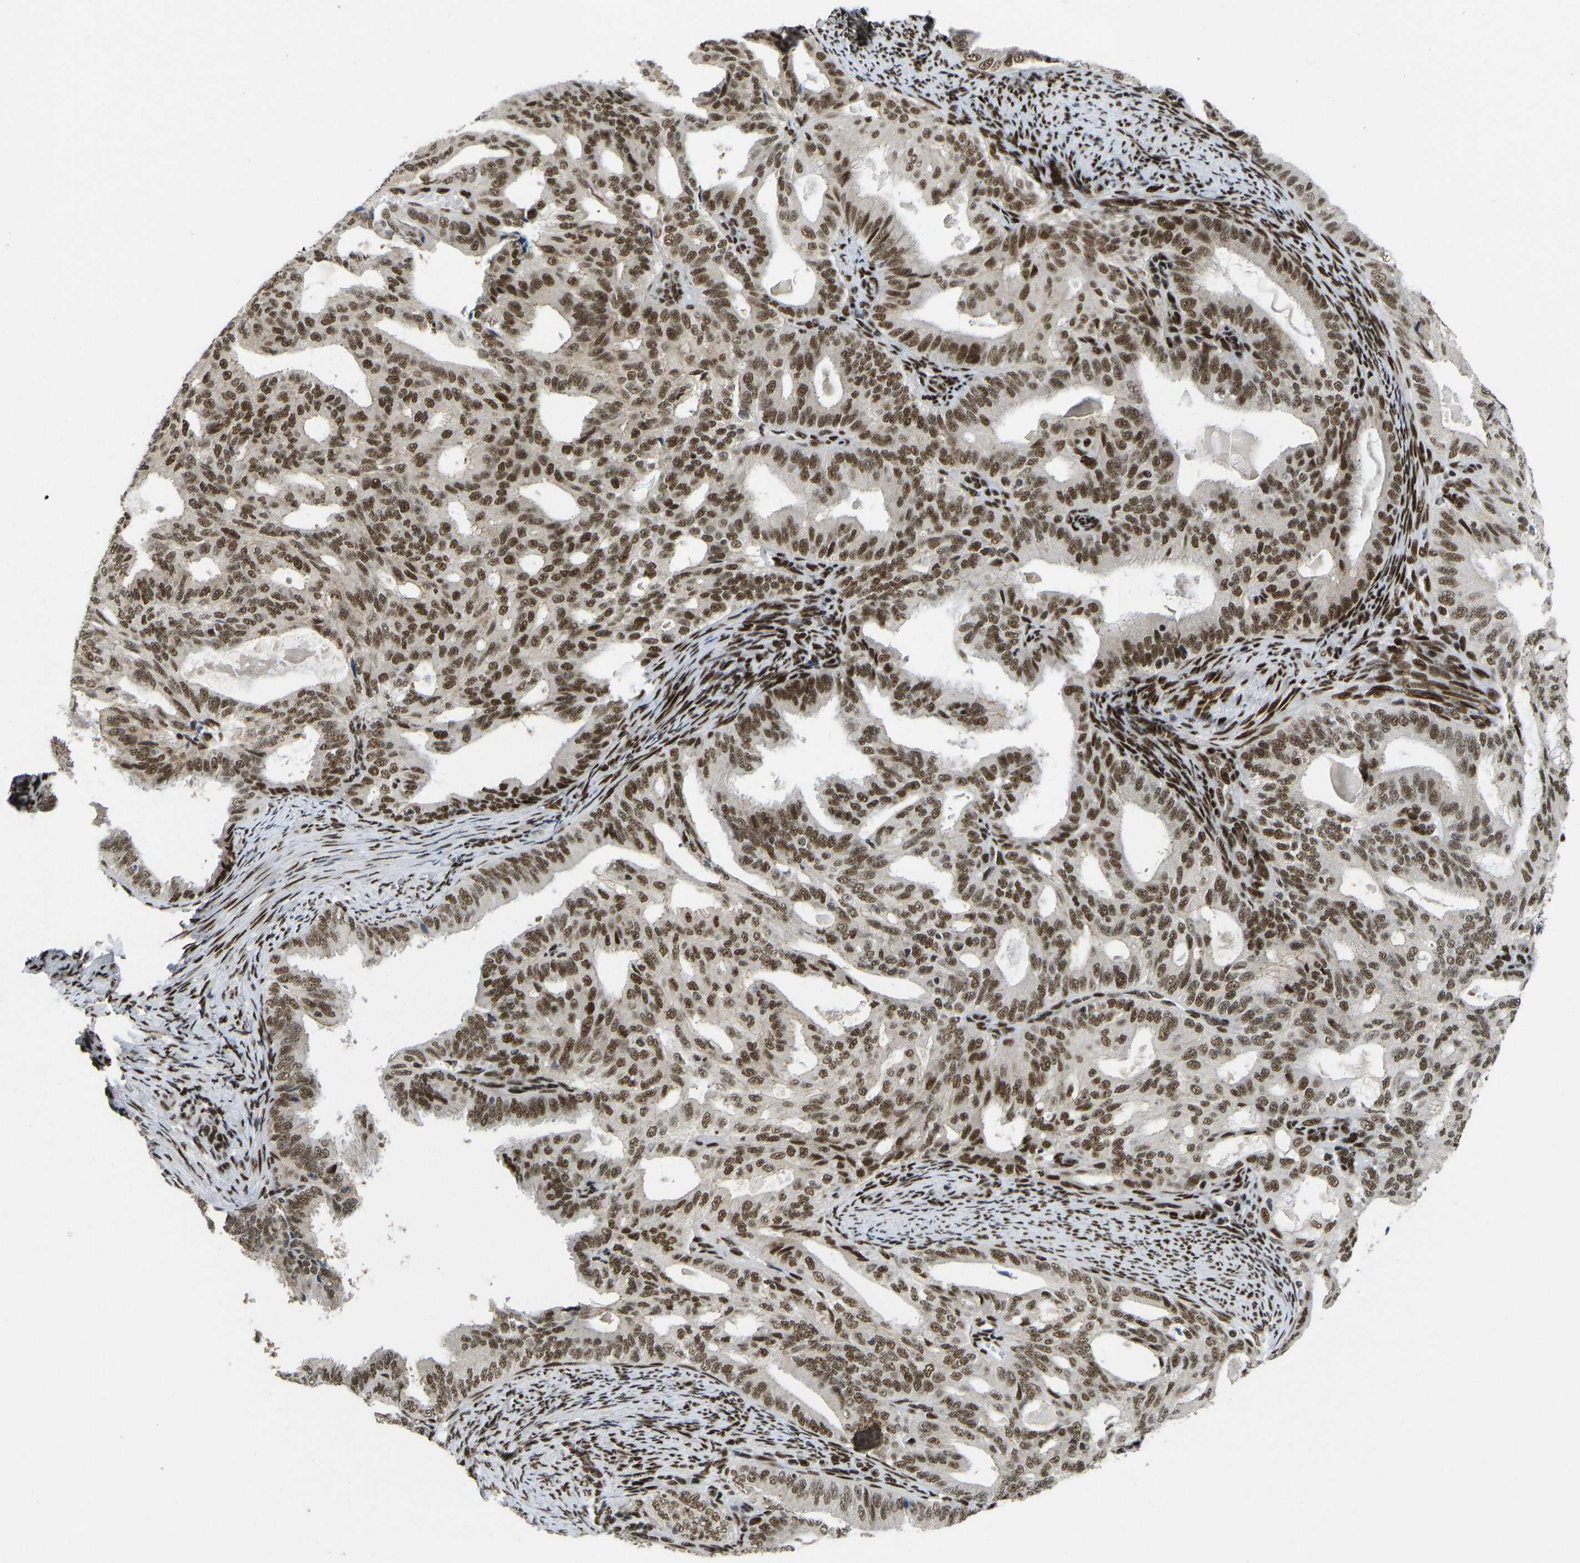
{"staining": {"intensity": "moderate", "quantity": ">75%", "location": "nuclear"}, "tissue": "endometrial cancer", "cell_type": "Tumor cells", "image_type": "cancer", "snomed": [{"axis": "morphology", "description": "Adenocarcinoma, NOS"}, {"axis": "topography", "description": "Endometrium"}], "caption": "IHC image of human adenocarcinoma (endometrial) stained for a protein (brown), which reveals medium levels of moderate nuclear positivity in about >75% of tumor cells.", "gene": "FOXK1", "patient": {"sex": "female", "age": 58}}